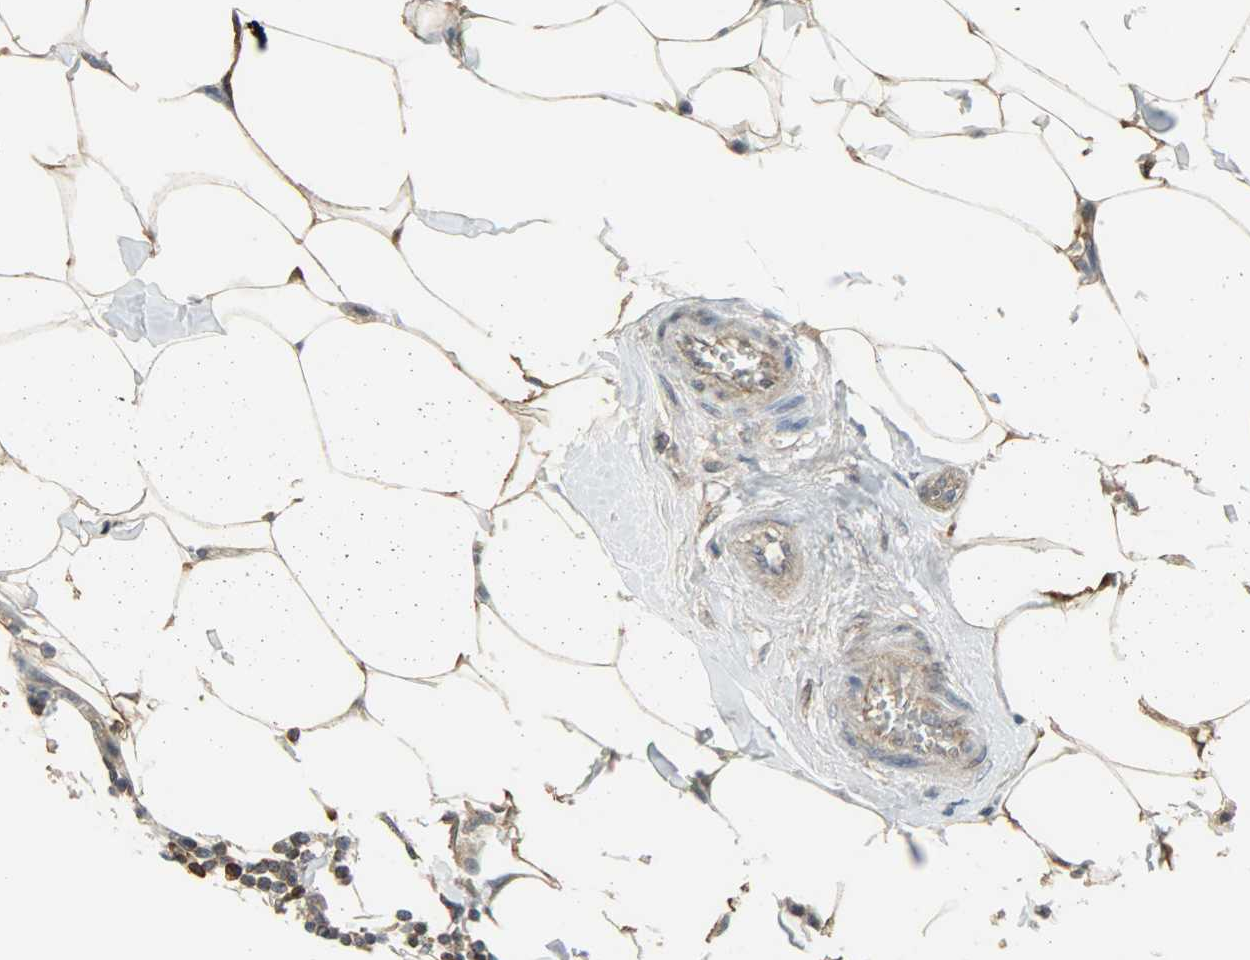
{"staining": {"intensity": "strong", "quantity": ">75%", "location": "cytoplasmic/membranous"}, "tissue": "breast cancer", "cell_type": "Tumor cells", "image_type": "cancer", "snomed": [{"axis": "morphology", "description": "Normal tissue, NOS"}, {"axis": "morphology", "description": "Duct carcinoma"}, {"axis": "topography", "description": "Breast"}], "caption": "Immunohistochemical staining of infiltrating ductal carcinoma (breast) shows high levels of strong cytoplasmic/membranous expression in approximately >75% of tumor cells. Immunohistochemistry stains the protein of interest in brown and the nuclei are stained blue.", "gene": "LDHB", "patient": {"sex": "female", "age": 50}}